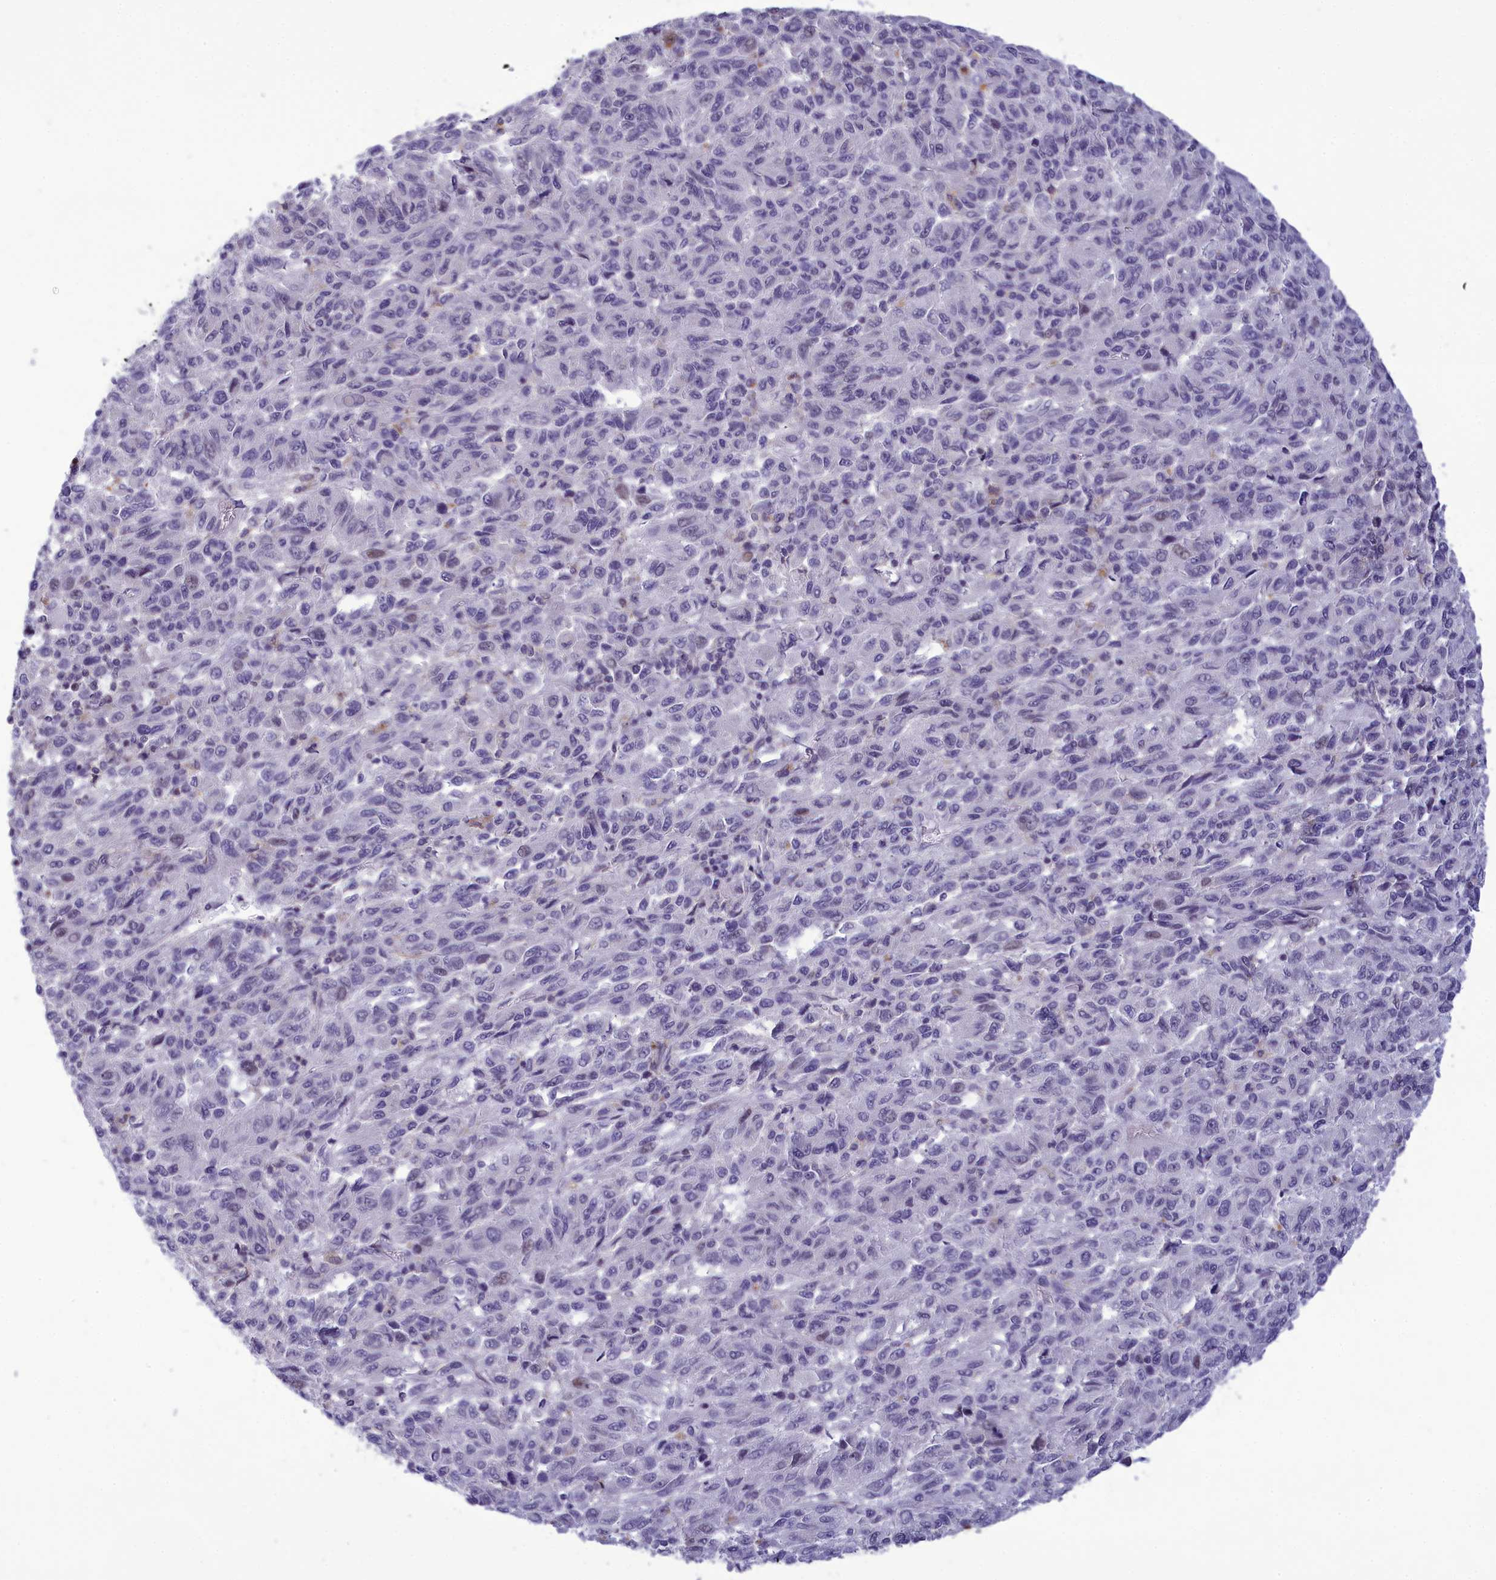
{"staining": {"intensity": "negative", "quantity": "none", "location": "none"}, "tissue": "melanoma", "cell_type": "Tumor cells", "image_type": "cancer", "snomed": [{"axis": "morphology", "description": "Malignant melanoma, Metastatic site"}, {"axis": "topography", "description": "Lung"}], "caption": "A photomicrograph of human malignant melanoma (metastatic site) is negative for staining in tumor cells. Brightfield microscopy of immunohistochemistry stained with DAB (brown) and hematoxylin (blue), captured at high magnification.", "gene": "CORO2A", "patient": {"sex": "male", "age": 64}}